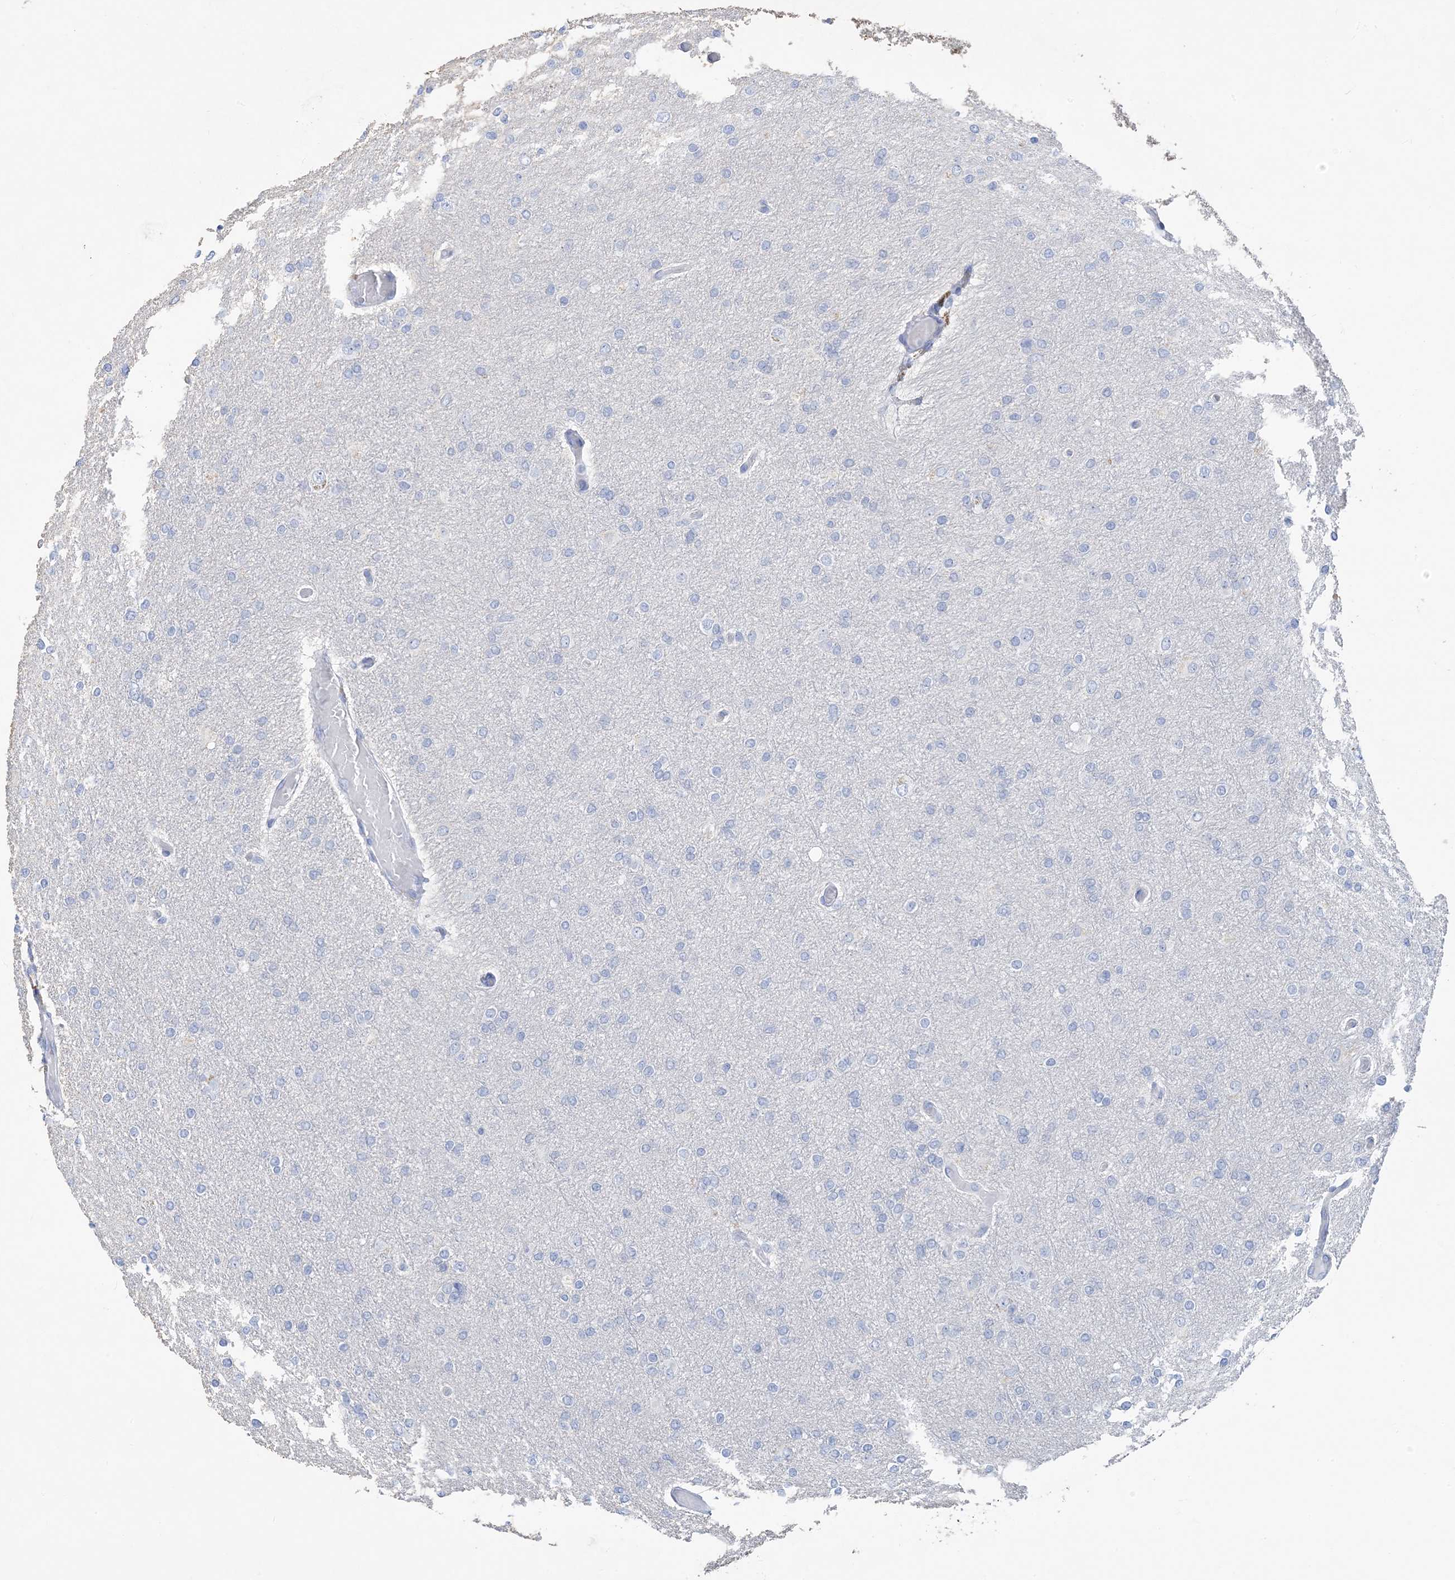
{"staining": {"intensity": "negative", "quantity": "none", "location": "none"}, "tissue": "glioma", "cell_type": "Tumor cells", "image_type": "cancer", "snomed": [{"axis": "morphology", "description": "Glioma, malignant, High grade"}, {"axis": "topography", "description": "Cerebral cortex"}], "caption": "Tumor cells show no significant staining in glioma.", "gene": "SH3YL1", "patient": {"sex": "female", "age": 36}}